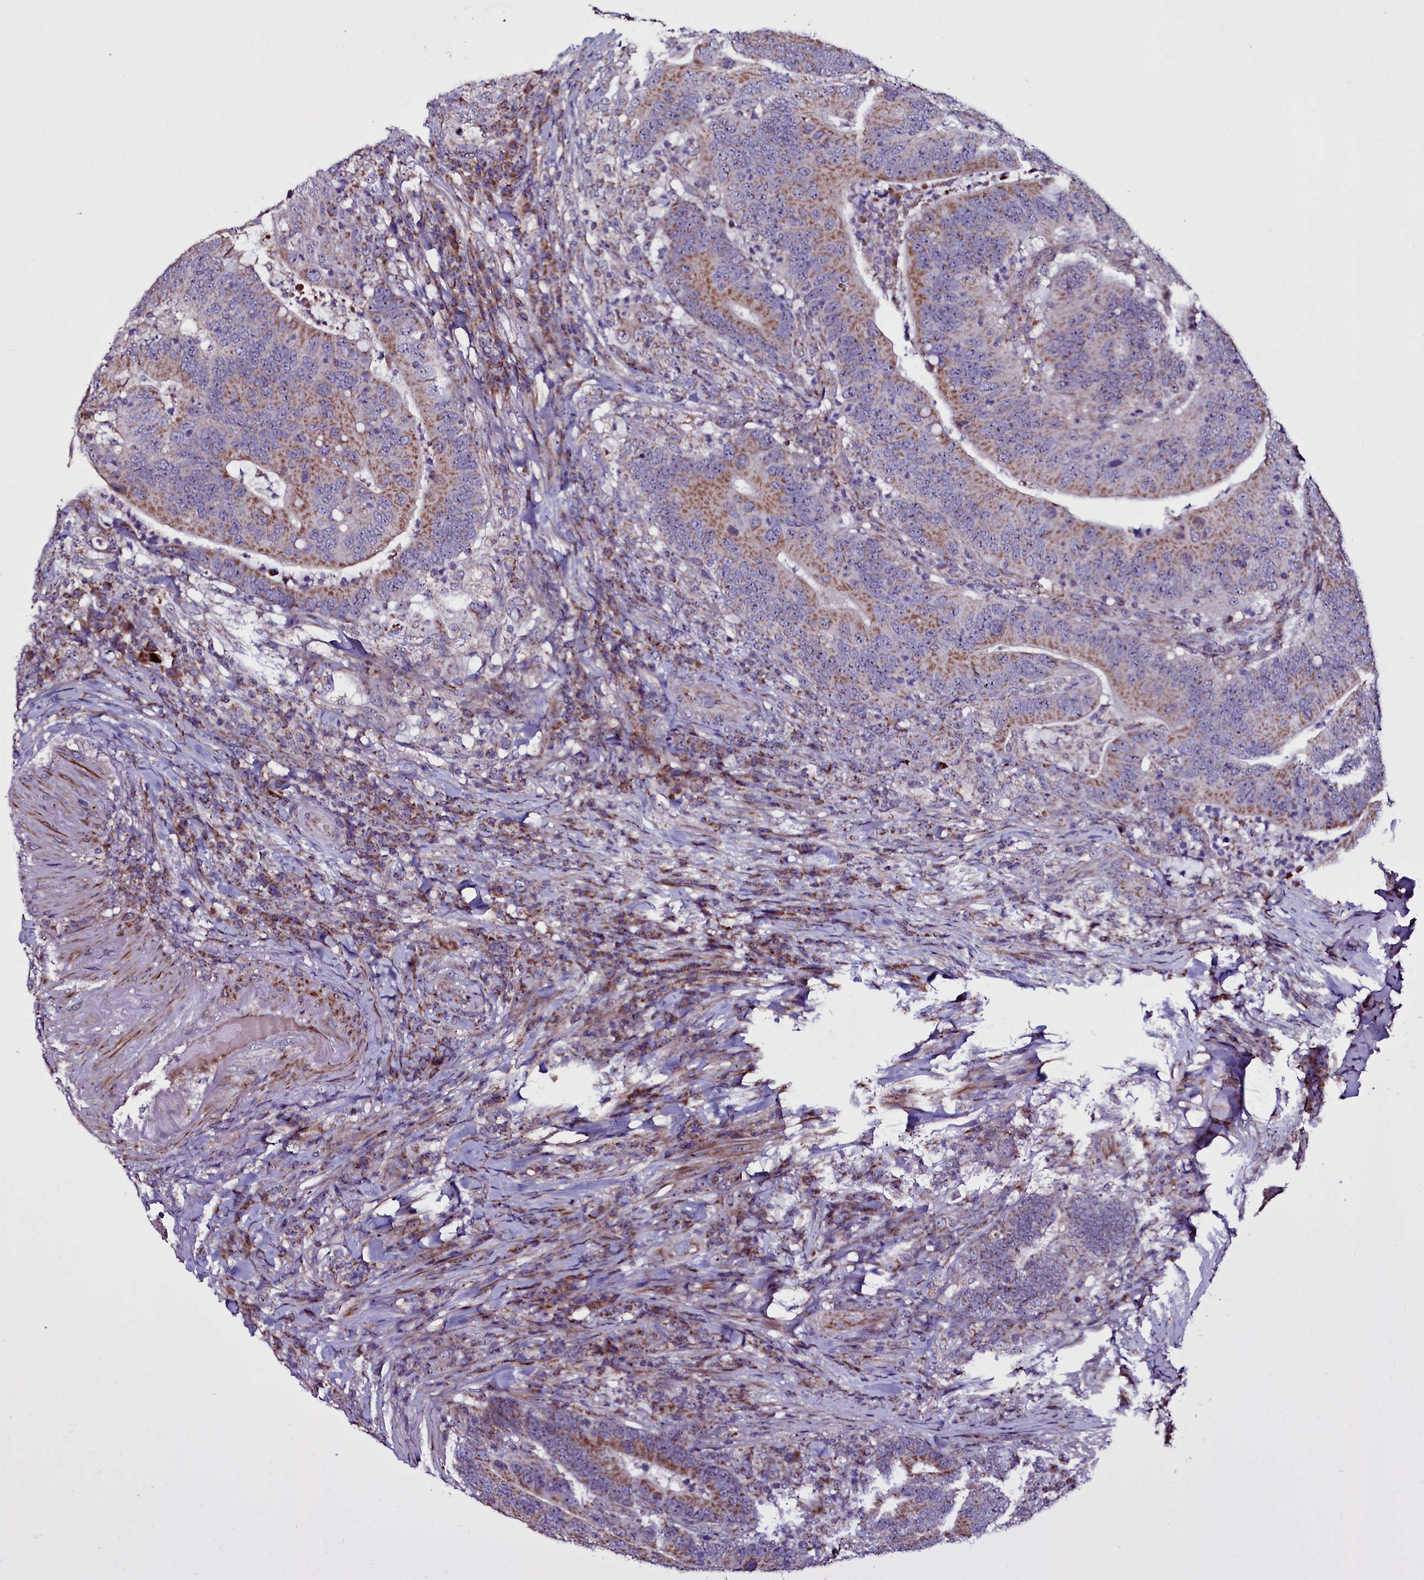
{"staining": {"intensity": "moderate", "quantity": ">75%", "location": "cytoplasmic/membranous"}, "tissue": "colorectal cancer", "cell_type": "Tumor cells", "image_type": "cancer", "snomed": [{"axis": "morphology", "description": "Adenocarcinoma, NOS"}, {"axis": "topography", "description": "Colon"}], "caption": "Brown immunohistochemical staining in colorectal cancer exhibits moderate cytoplasmic/membranous expression in about >75% of tumor cells. (DAB IHC, brown staining for protein, blue staining for nuclei).", "gene": "NAA80", "patient": {"sex": "female", "age": 66}}